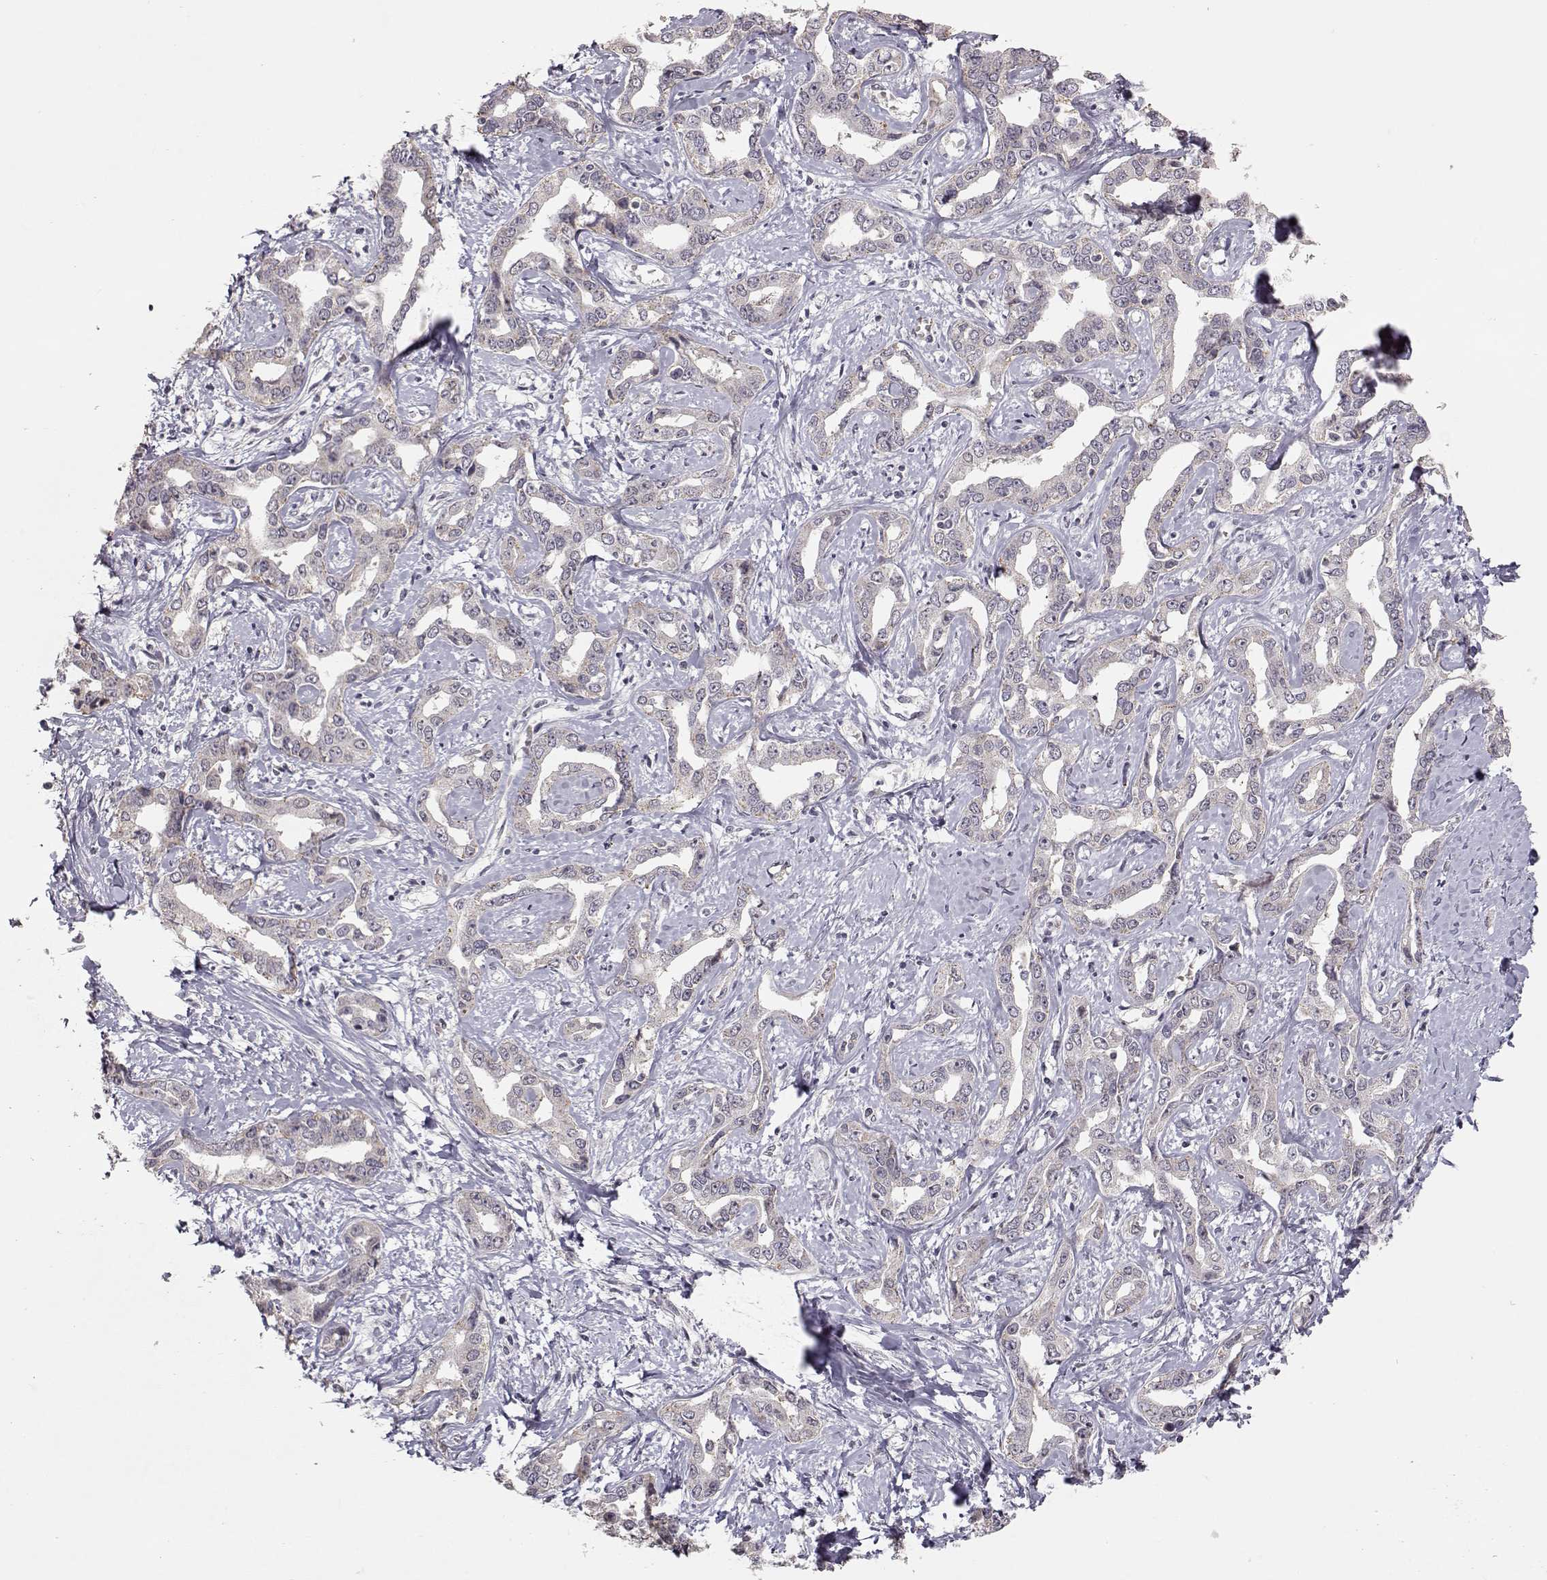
{"staining": {"intensity": "negative", "quantity": "none", "location": "none"}, "tissue": "liver cancer", "cell_type": "Tumor cells", "image_type": "cancer", "snomed": [{"axis": "morphology", "description": "Cholangiocarcinoma"}, {"axis": "topography", "description": "Liver"}], "caption": "IHC image of neoplastic tissue: liver cancer stained with DAB (3,3'-diaminobenzidine) demonstrates no significant protein staining in tumor cells.", "gene": "PNMT", "patient": {"sex": "male", "age": 59}}